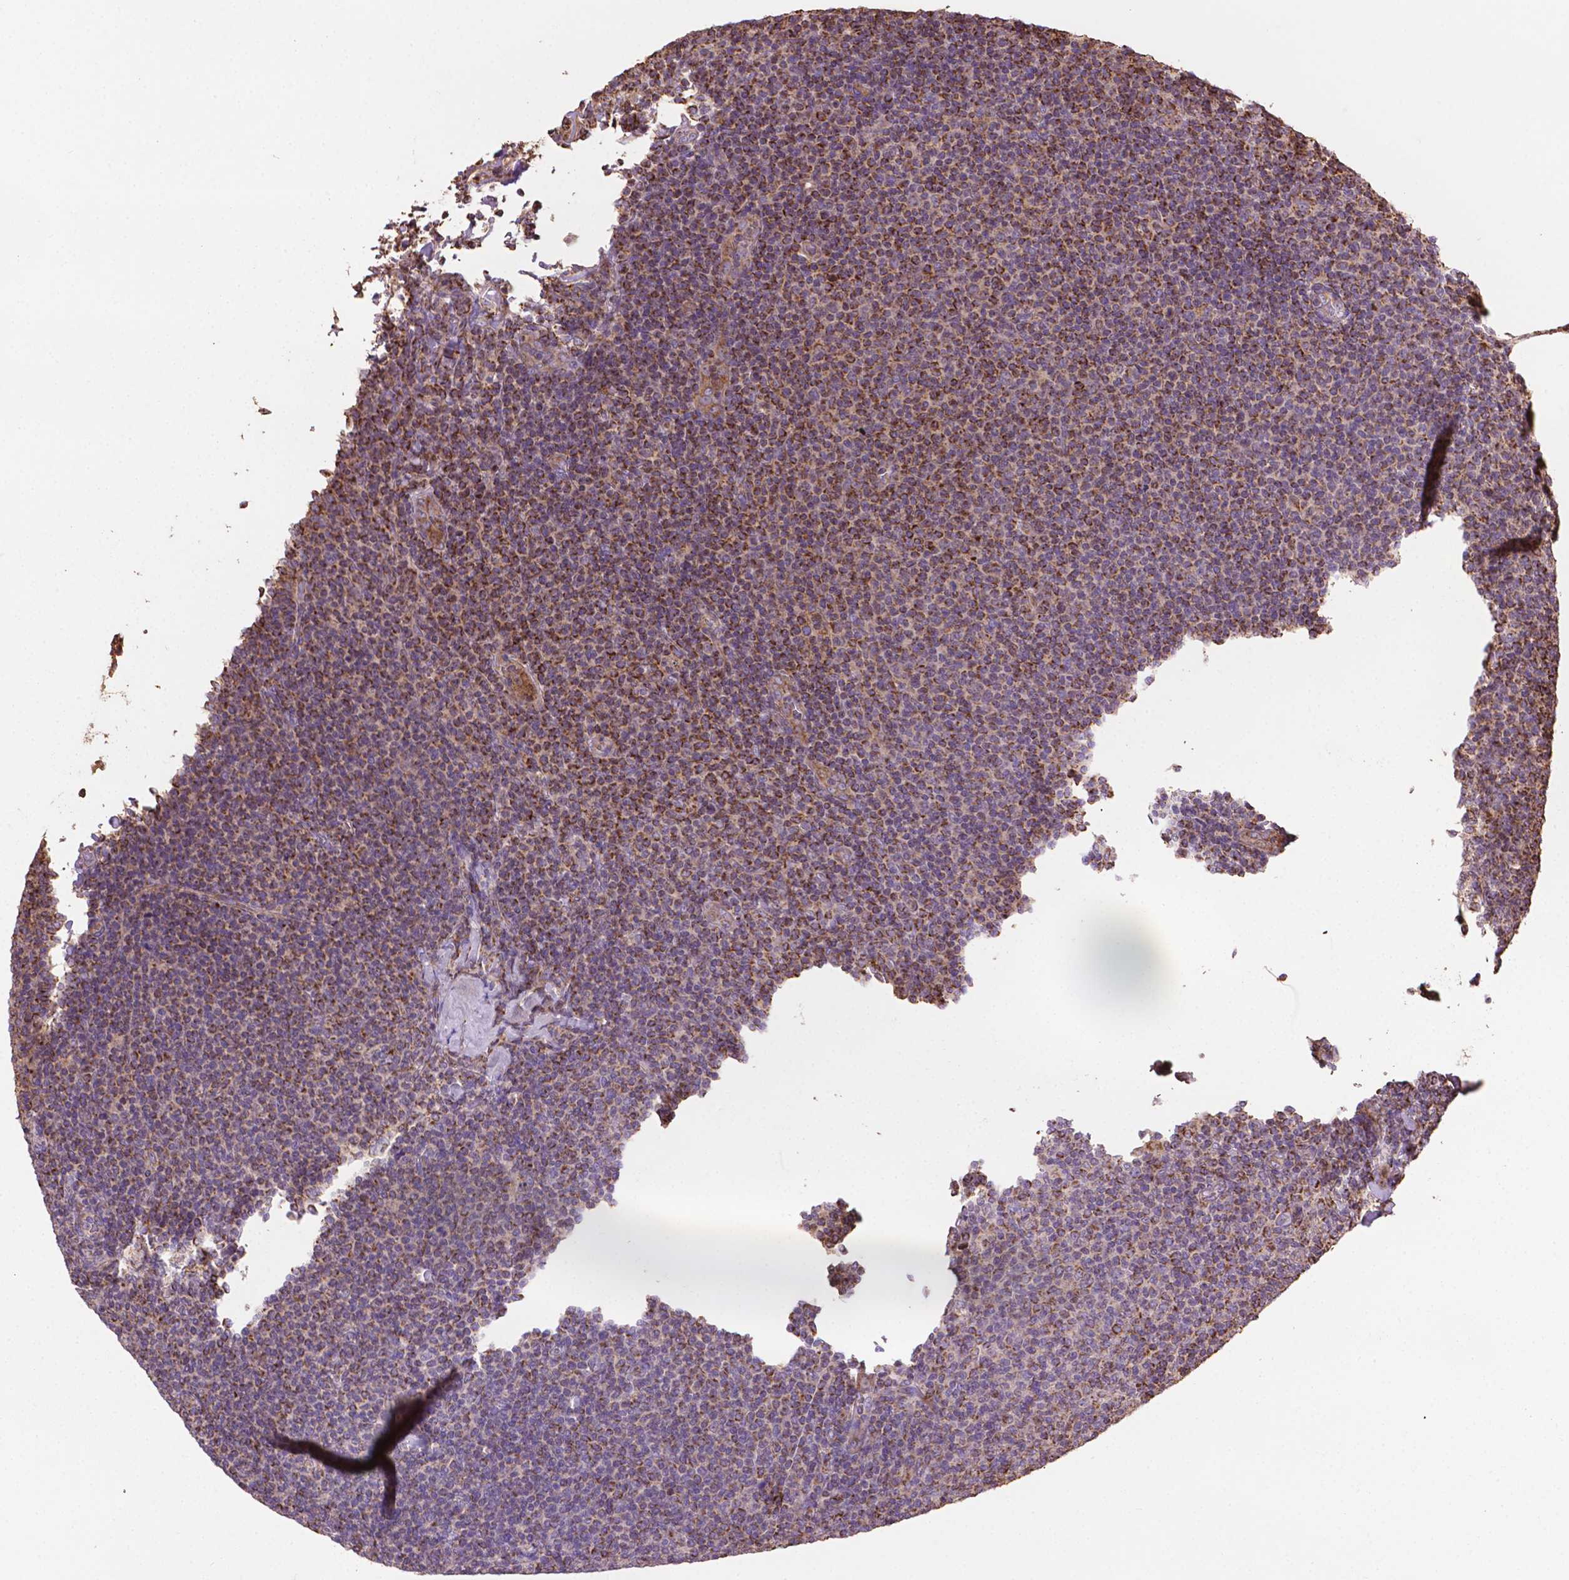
{"staining": {"intensity": "strong", "quantity": "<25%", "location": "cytoplasmic/membranous"}, "tissue": "lymphoma", "cell_type": "Tumor cells", "image_type": "cancer", "snomed": [{"axis": "morphology", "description": "Malignant lymphoma, non-Hodgkin's type, Low grade"}, {"axis": "topography", "description": "Lymph node"}], "caption": "Immunohistochemistry histopathology image of neoplastic tissue: human malignant lymphoma, non-Hodgkin's type (low-grade) stained using immunohistochemistry (IHC) demonstrates medium levels of strong protein expression localized specifically in the cytoplasmic/membranous of tumor cells, appearing as a cytoplasmic/membranous brown color.", "gene": "LRR1", "patient": {"sex": "male", "age": 52}}